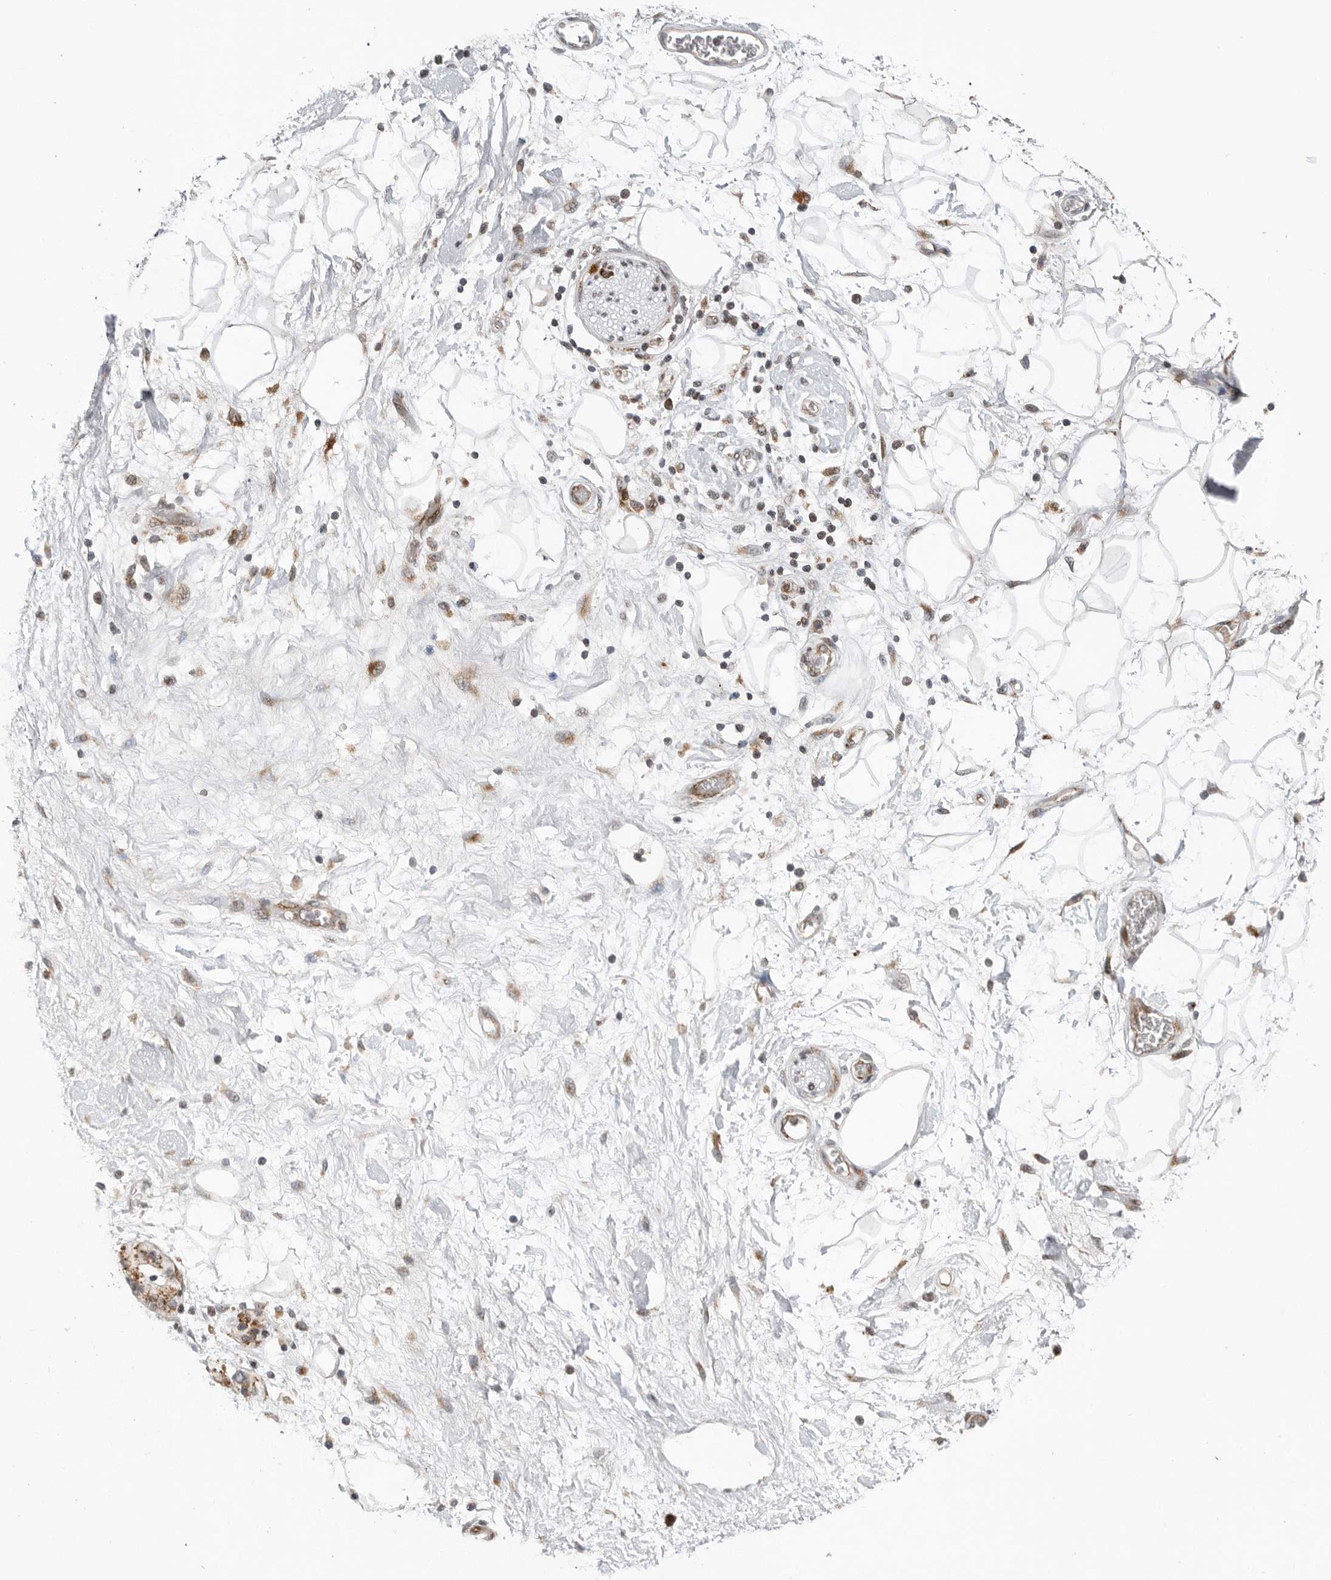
{"staining": {"intensity": "strong", "quantity": ">75%", "location": "cytoplasmic/membranous"}, "tissue": "adipose tissue", "cell_type": "Adipocytes", "image_type": "normal", "snomed": [{"axis": "morphology", "description": "Normal tissue, NOS"}, {"axis": "morphology", "description": "Adenocarcinoma, NOS"}, {"axis": "topography", "description": "Duodenum"}, {"axis": "topography", "description": "Peripheral nerve tissue"}], "caption": "Unremarkable adipose tissue was stained to show a protein in brown. There is high levels of strong cytoplasmic/membranous positivity in approximately >75% of adipocytes. (brown staining indicates protein expression, while blue staining denotes nuclei).", "gene": "FZD3", "patient": {"sex": "female", "age": 60}}